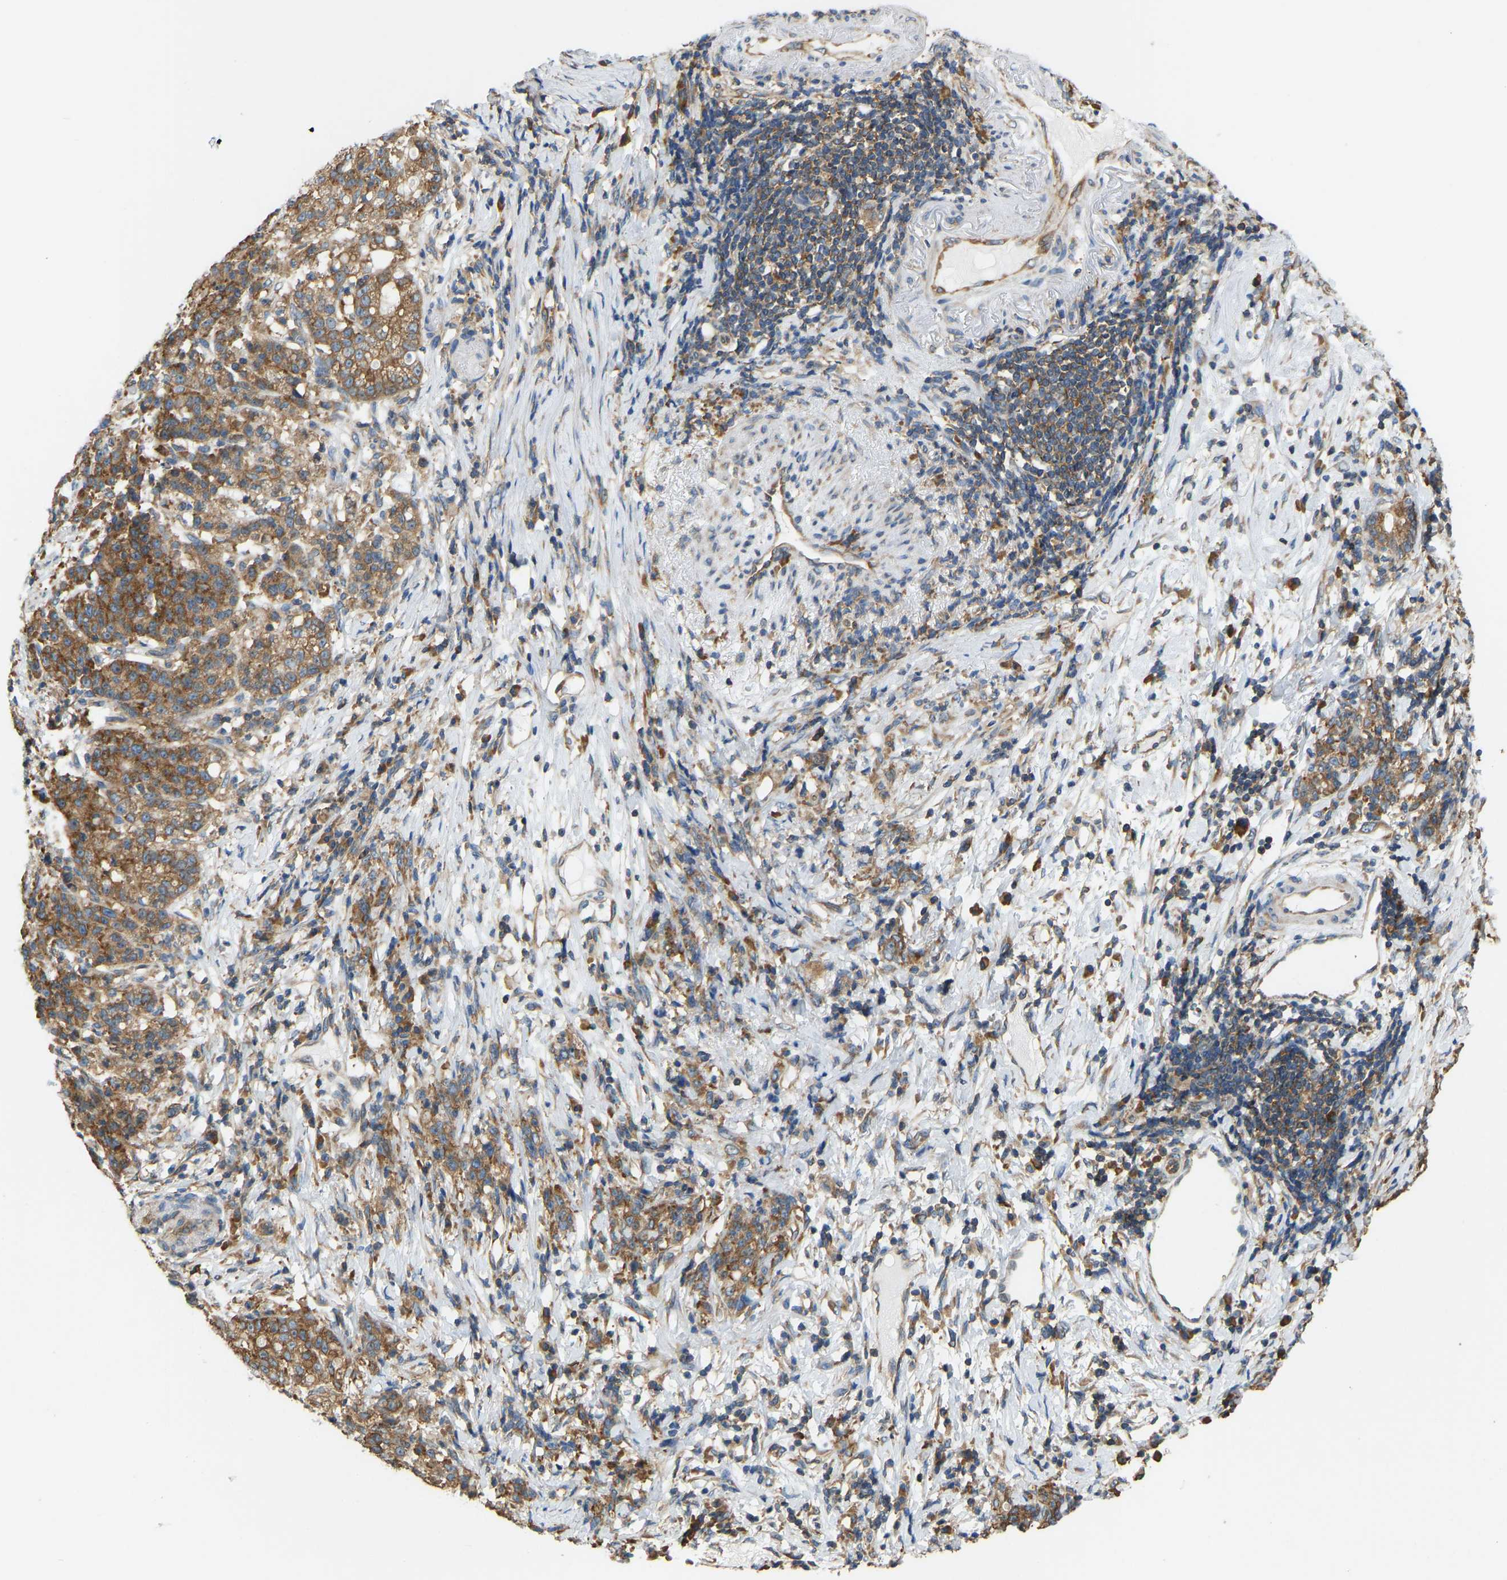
{"staining": {"intensity": "moderate", "quantity": ">75%", "location": "cytoplasmic/membranous"}, "tissue": "stomach cancer", "cell_type": "Tumor cells", "image_type": "cancer", "snomed": [{"axis": "morphology", "description": "Adenocarcinoma, NOS"}, {"axis": "topography", "description": "Stomach, lower"}], "caption": "Immunohistochemical staining of stomach adenocarcinoma exhibits moderate cytoplasmic/membranous protein positivity in about >75% of tumor cells. The staining was performed using DAB, with brown indicating positive protein expression. Nuclei are stained blue with hematoxylin.", "gene": "RPS6KB2", "patient": {"sex": "male", "age": 88}}